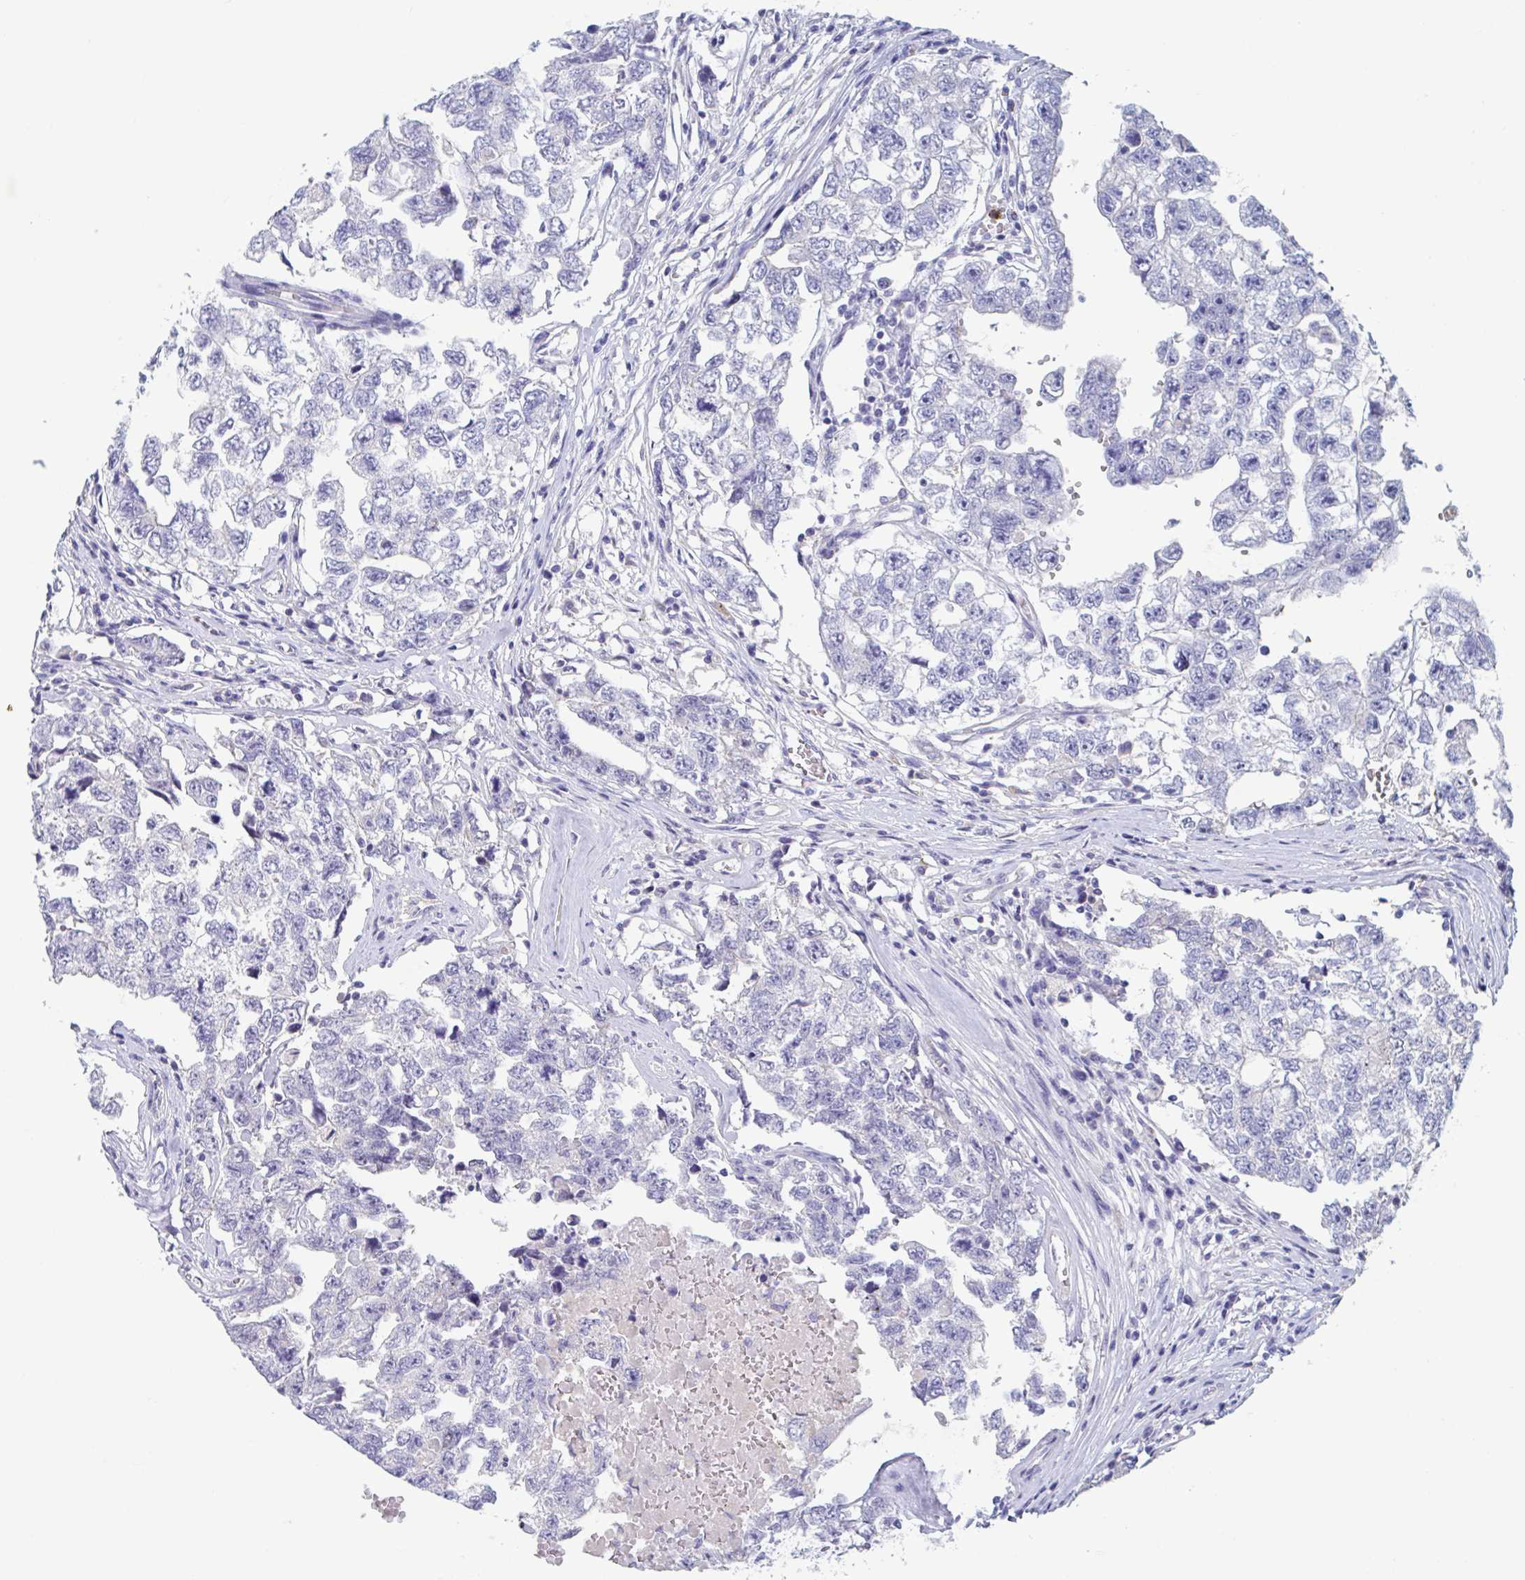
{"staining": {"intensity": "negative", "quantity": "none", "location": "none"}, "tissue": "testis cancer", "cell_type": "Tumor cells", "image_type": "cancer", "snomed": [{"axis": "morphology", "description": "Carcinoma, Embryonal, NOS"}, {"axis": "topography", "description": "Testis"}], "caption": "DAB (3,3'-diaminobenzidine) immunohistochemical staining of testis cancer (embryonal carcinoma) exhibits no significant positivity in tumor cells.", "gene": "ZNHIT2", "patient": {"sex": "male", "age": 22}}